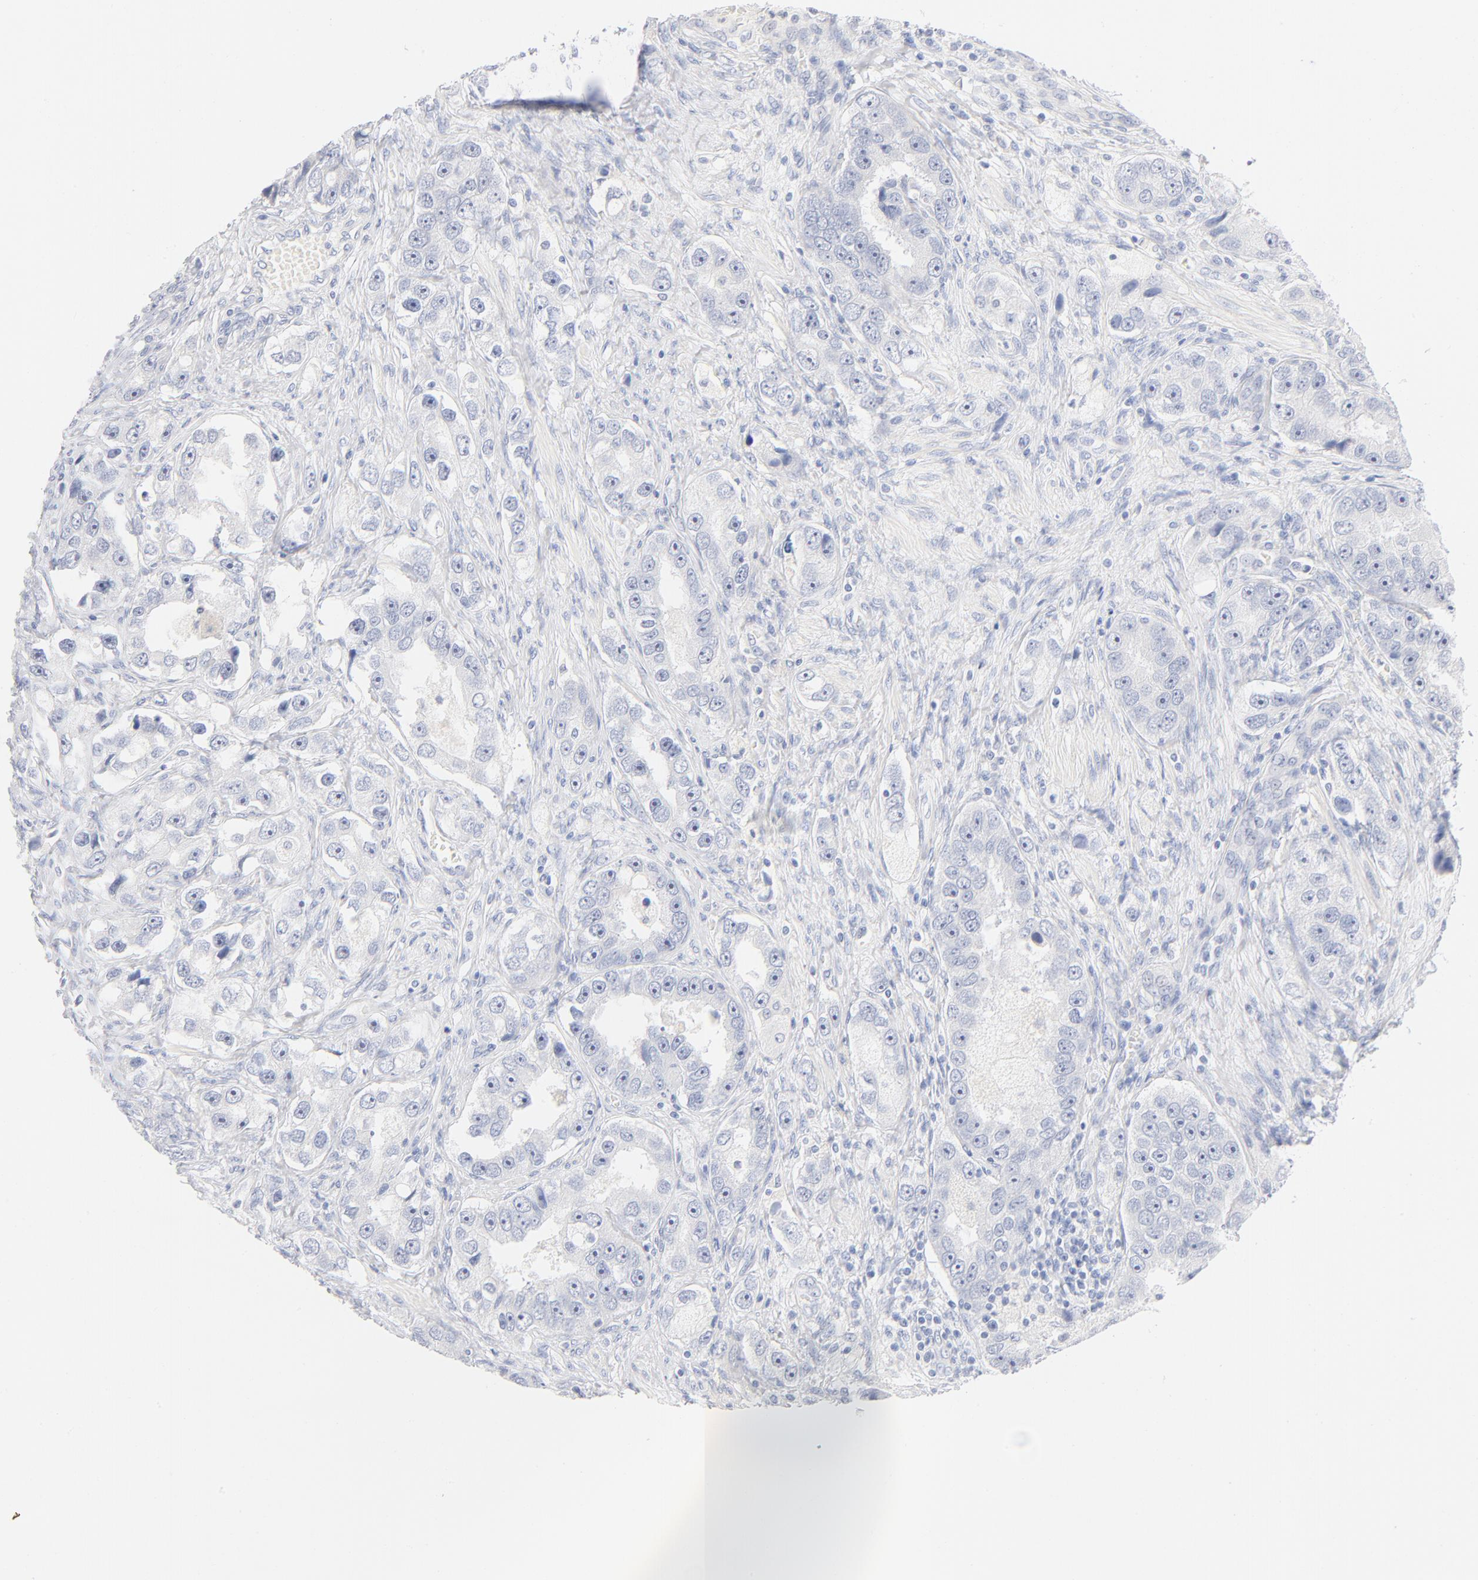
{"staining": {"intensity": "negative", "quantity": "none", "location": "none"}, "tissue": "prostate cancer", "cell_type": "Tumor cells", "image_type": "cancer", "snomed": [{"axis": "morphology", "description": "Adenocarcinoma, High grade"}, {"axis": "topography", "description": "Prostate"}], "caption": "High power microscopy photomicrograph of an immunohistochemistry (IHC) histopathology image of prostate cancer, revealing no significant positivity in tumor cells. (DAB (3,3'-diaminobenzidine) immunohistochemistry (IHC), high magnification).", "gene": "ONECUT1", "patient": {"sex": "male", "age": 63}}